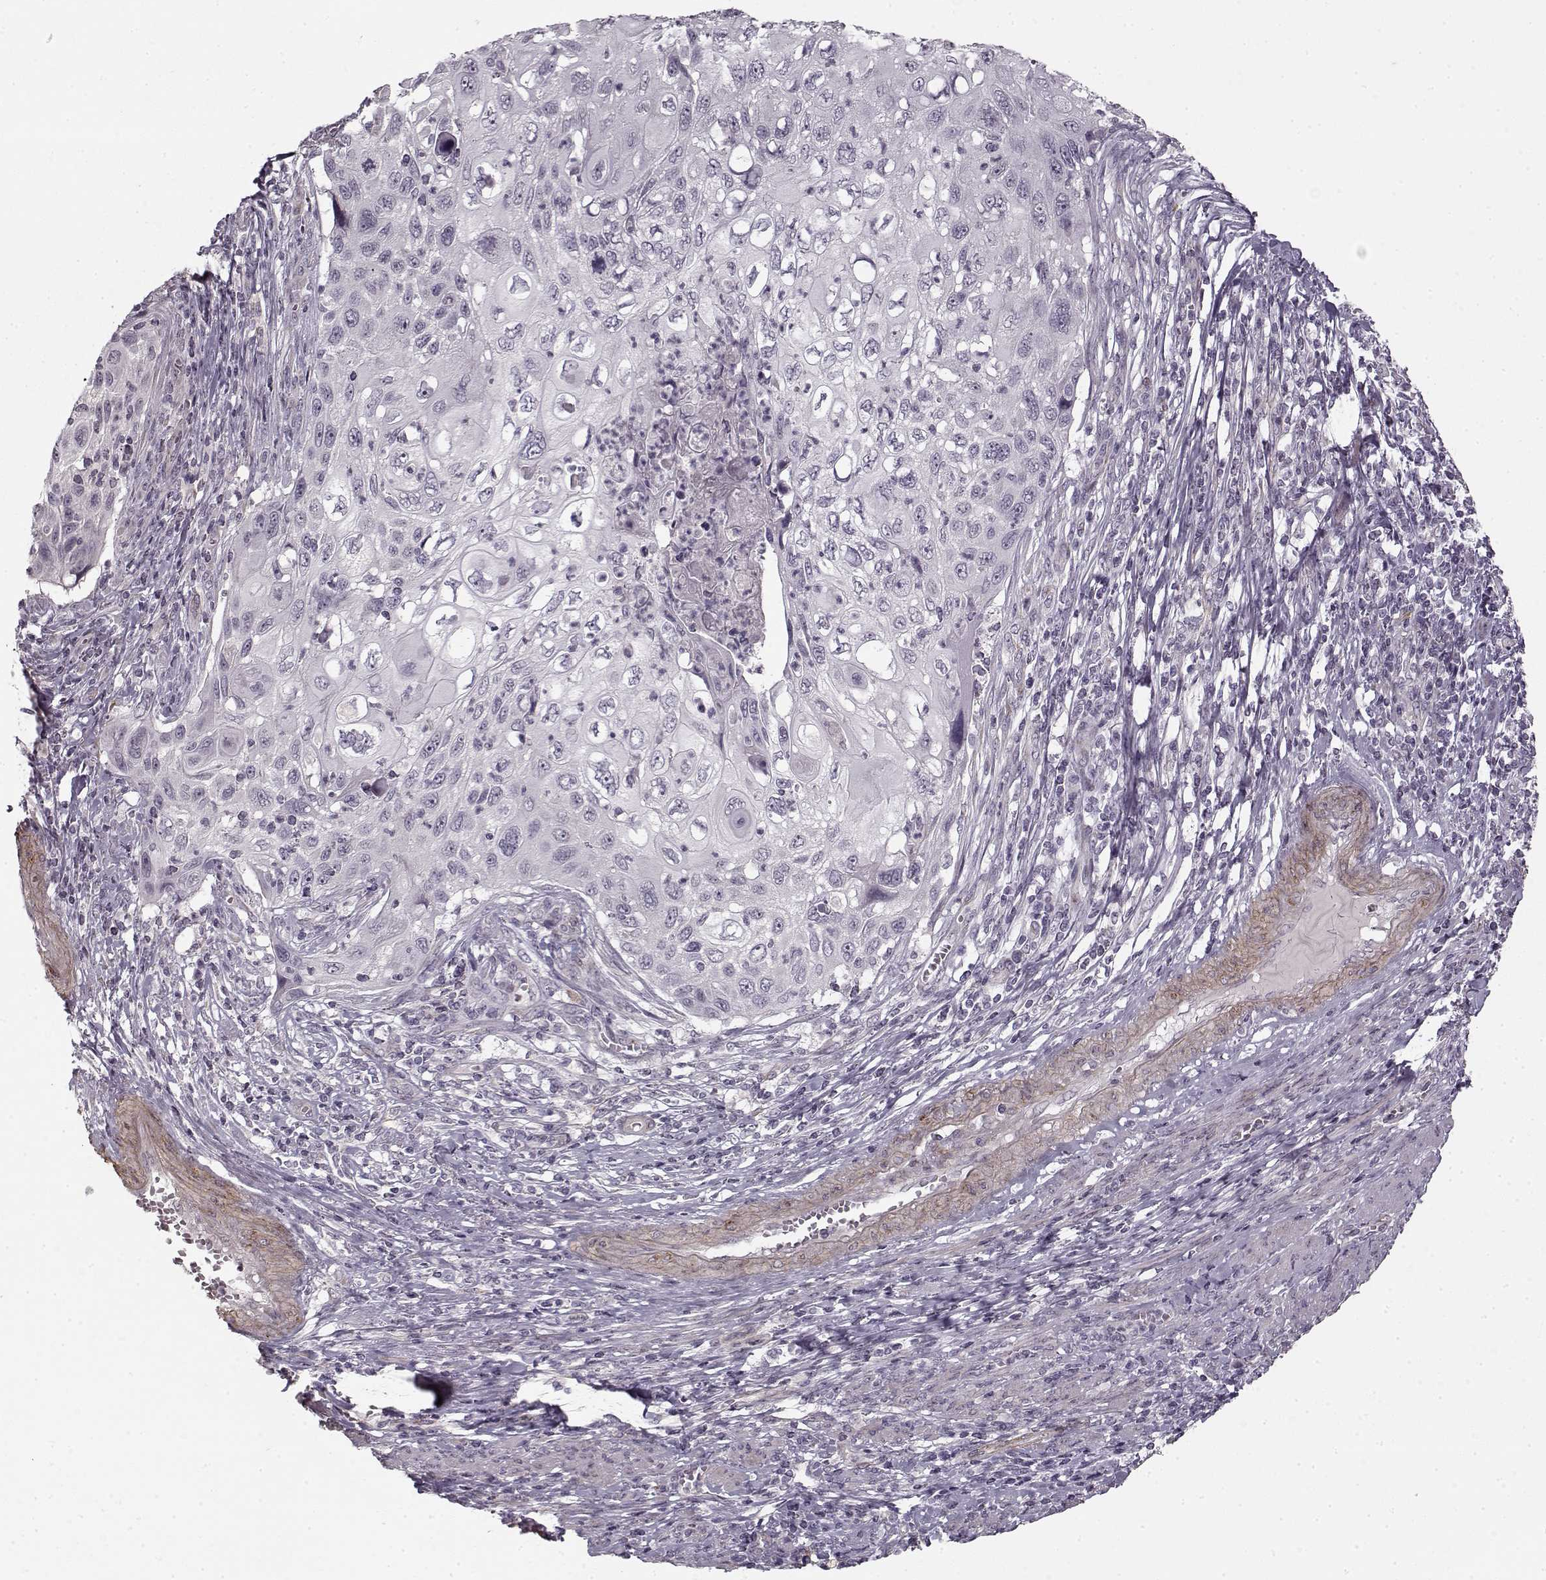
{"staining": {"intensity": "negative", "quantity": "none", "location": "none"}, "tissue": "cervical cancer", "cell_type": "Tumor cells", "image_type": "cancer", "snomed": [{"axis": "morphology", "description": "Squamous cell carcinoma, NOS"}, {"axis": "topography", "description": "Cervix"}], "caption": "The immunohistochemistry histopathology image has no significant positivity in tumor cells of cervical cancer tissue.", "gene": "LAMB2", "patient": {"sex": "female", "age": 70}}